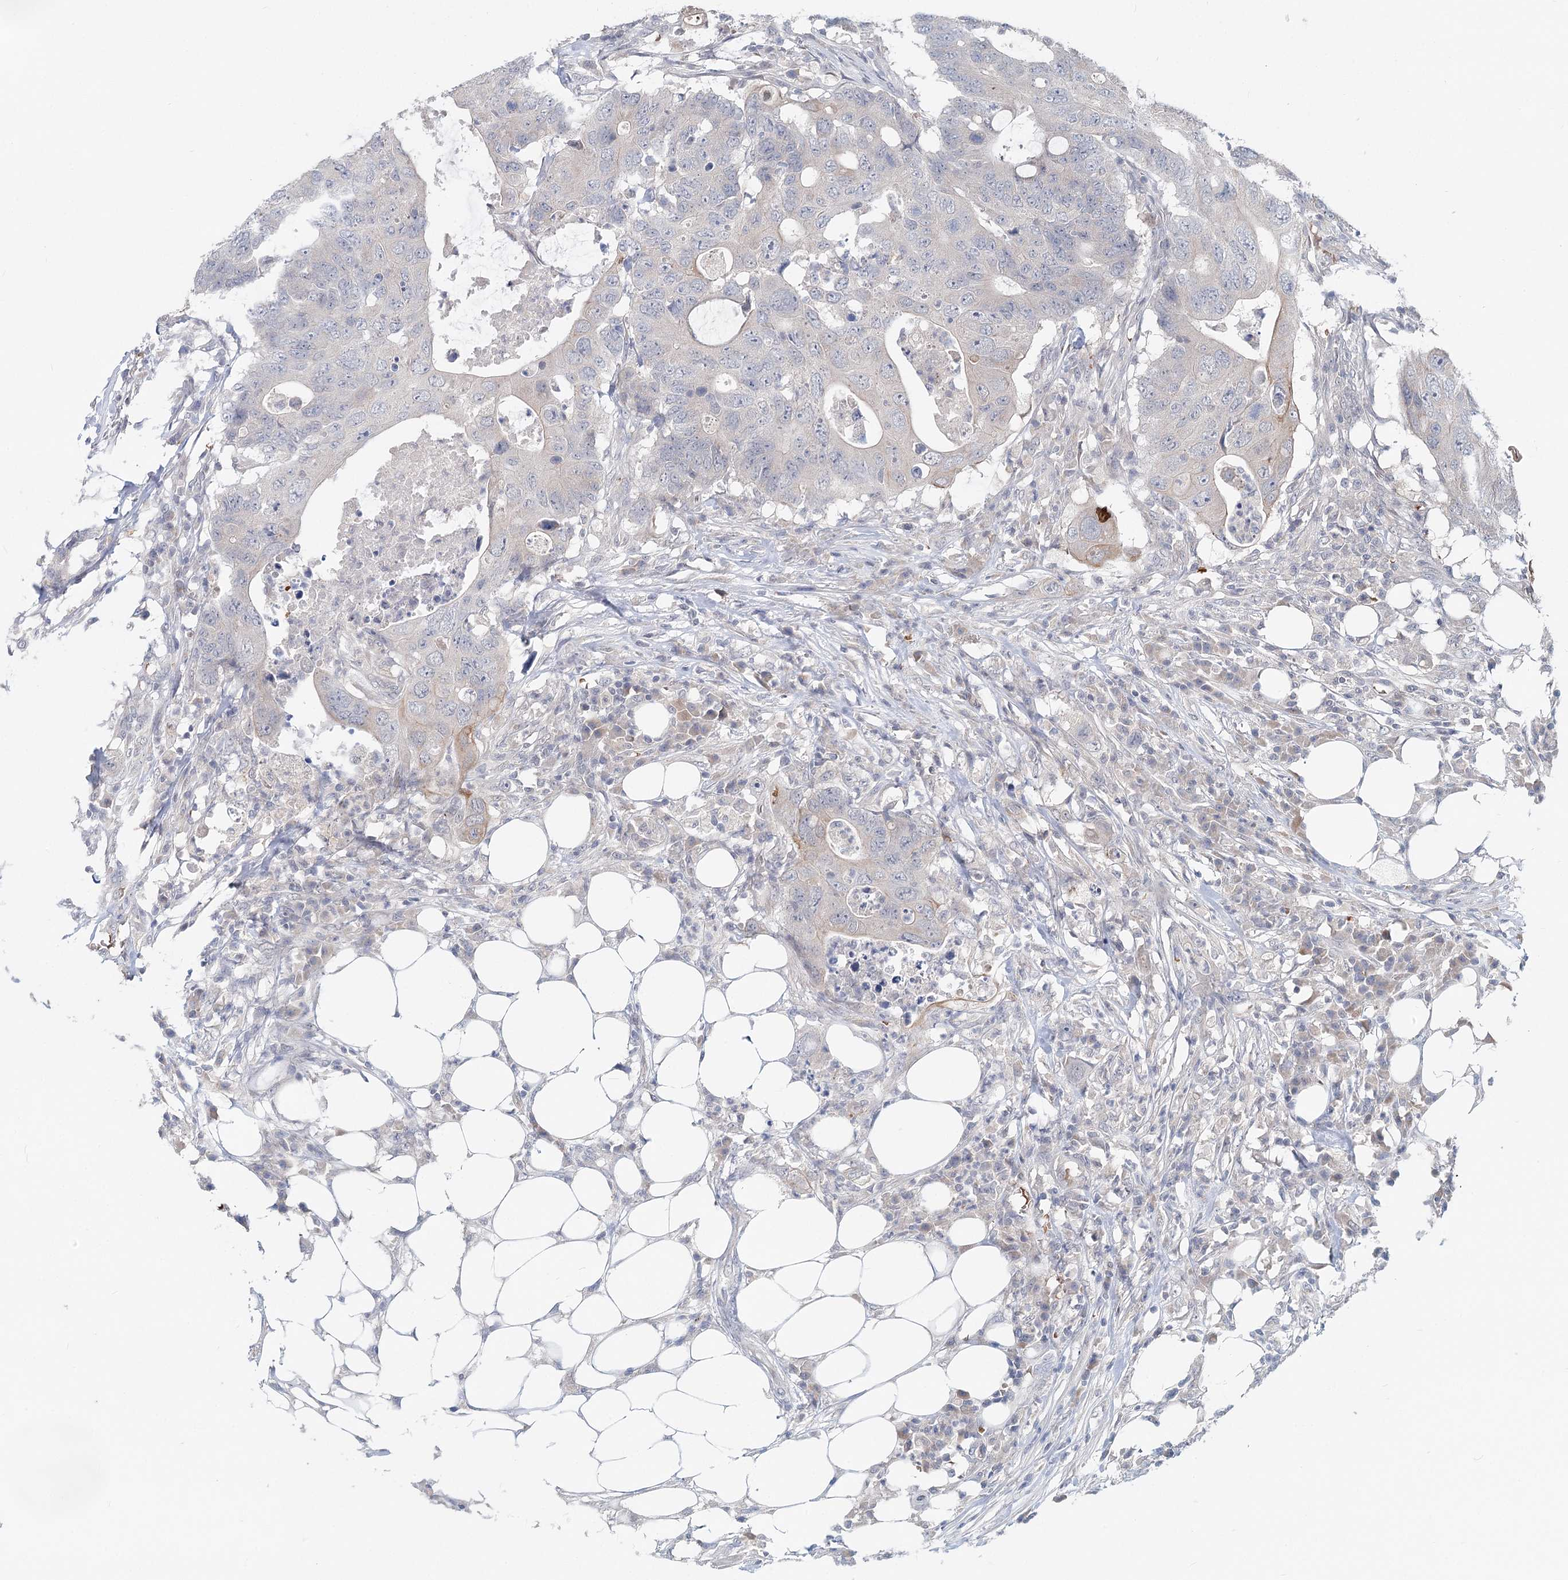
{"staining": {"intensity": "negative", "quantity": "none", "location": "none"}, "tissue": "colorectal cancer", "cell_type": "Tumor cells", "image_type": "cancer", "snomed": [{"axis": "morphology", "description": "Adenocarcinoma, NOS"}, {"axis": "topography", "description": "Colon"}], "caption": "Colorectal cancer (adenocarcinoma) was stained to show a protein in brown. There is no significant staining in tumor cells. (Stains: DAB immunohistochemistry with hematoxylin counter stain, Microscopy: brightfield microscopy at high magnification).", "gene": "FBXO7", "patient": {"sex": "male", "age": 71}}